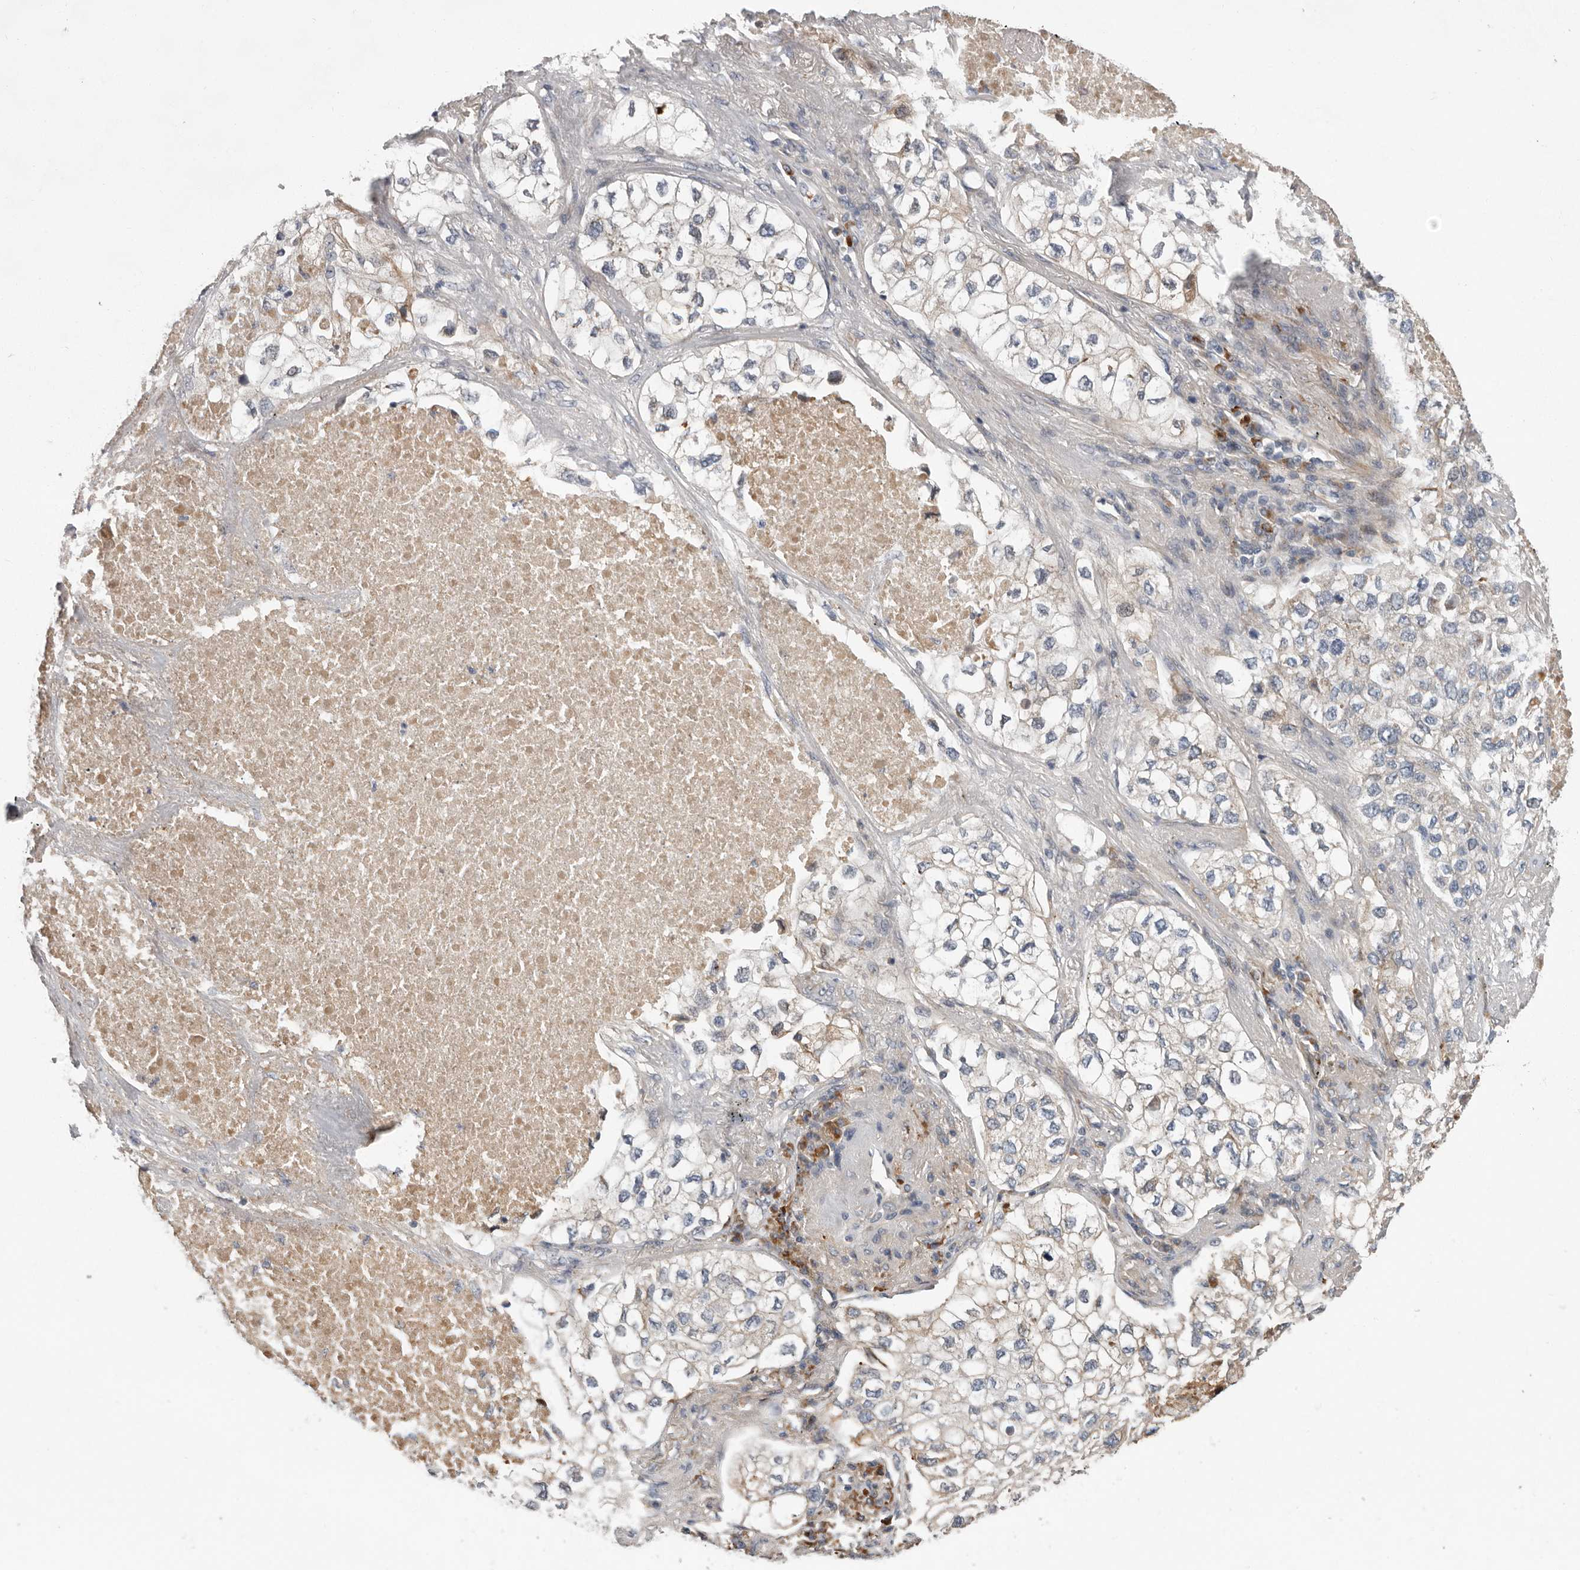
{"staining": {"intensity": "negative", "quantity": "none", "location": "none"}, "tissue": "lung cancer", "cell_type": "Tumor cells", "image_type": "cancer", "snomed": [{"axis": "morphology", "description": "Adenocarcinoma, NOS"}, {"axis": "topography", "description": "Lung"}], "caption": "Immunohistochemical staining of human lung adenocarcinoma shows no significant staining in tumor cells.", "gene": "ATXN3L", "patient": {"sex": "male", "age": 63}}